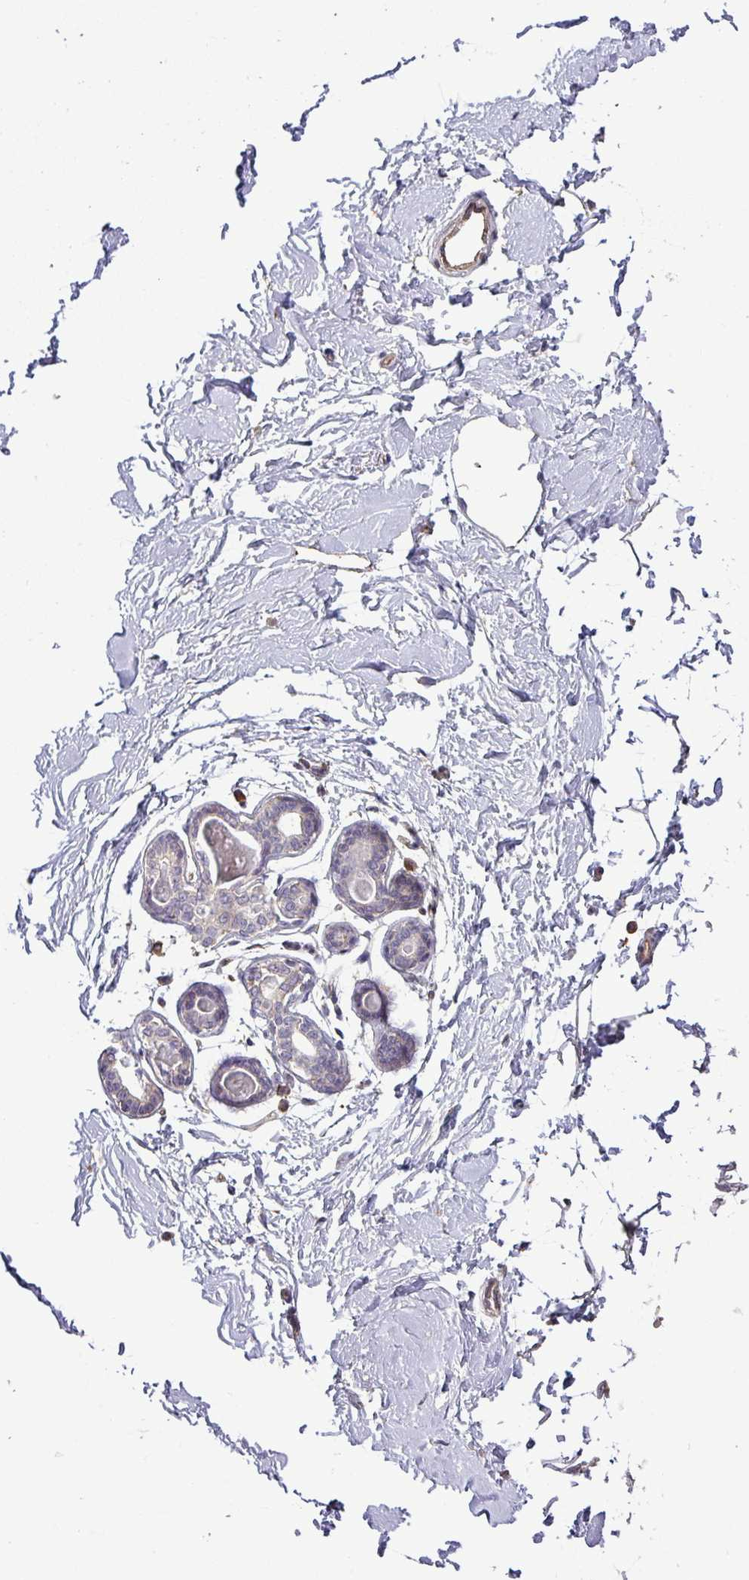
{"staining": {"intensity": "moderate", "quantity": "25%-75%", "location": "cytoplasmic/membranous"}, "tissue": "breast", "cell_type": "Adipocytes", "image_type": "normal", "snomed": [{"axis": "morphology", "description": "Normal tissue, NOS"}, {"axis": "topography", "description": "Breast"}], "caption": "Breast stained for a protein (brown) shows moderate cytoplasmic/membranous positive positivity in about 25%-75% of adipocytes.", "gene": "TIMMDC1", "patient": {"sex": "female", "age": 23}}